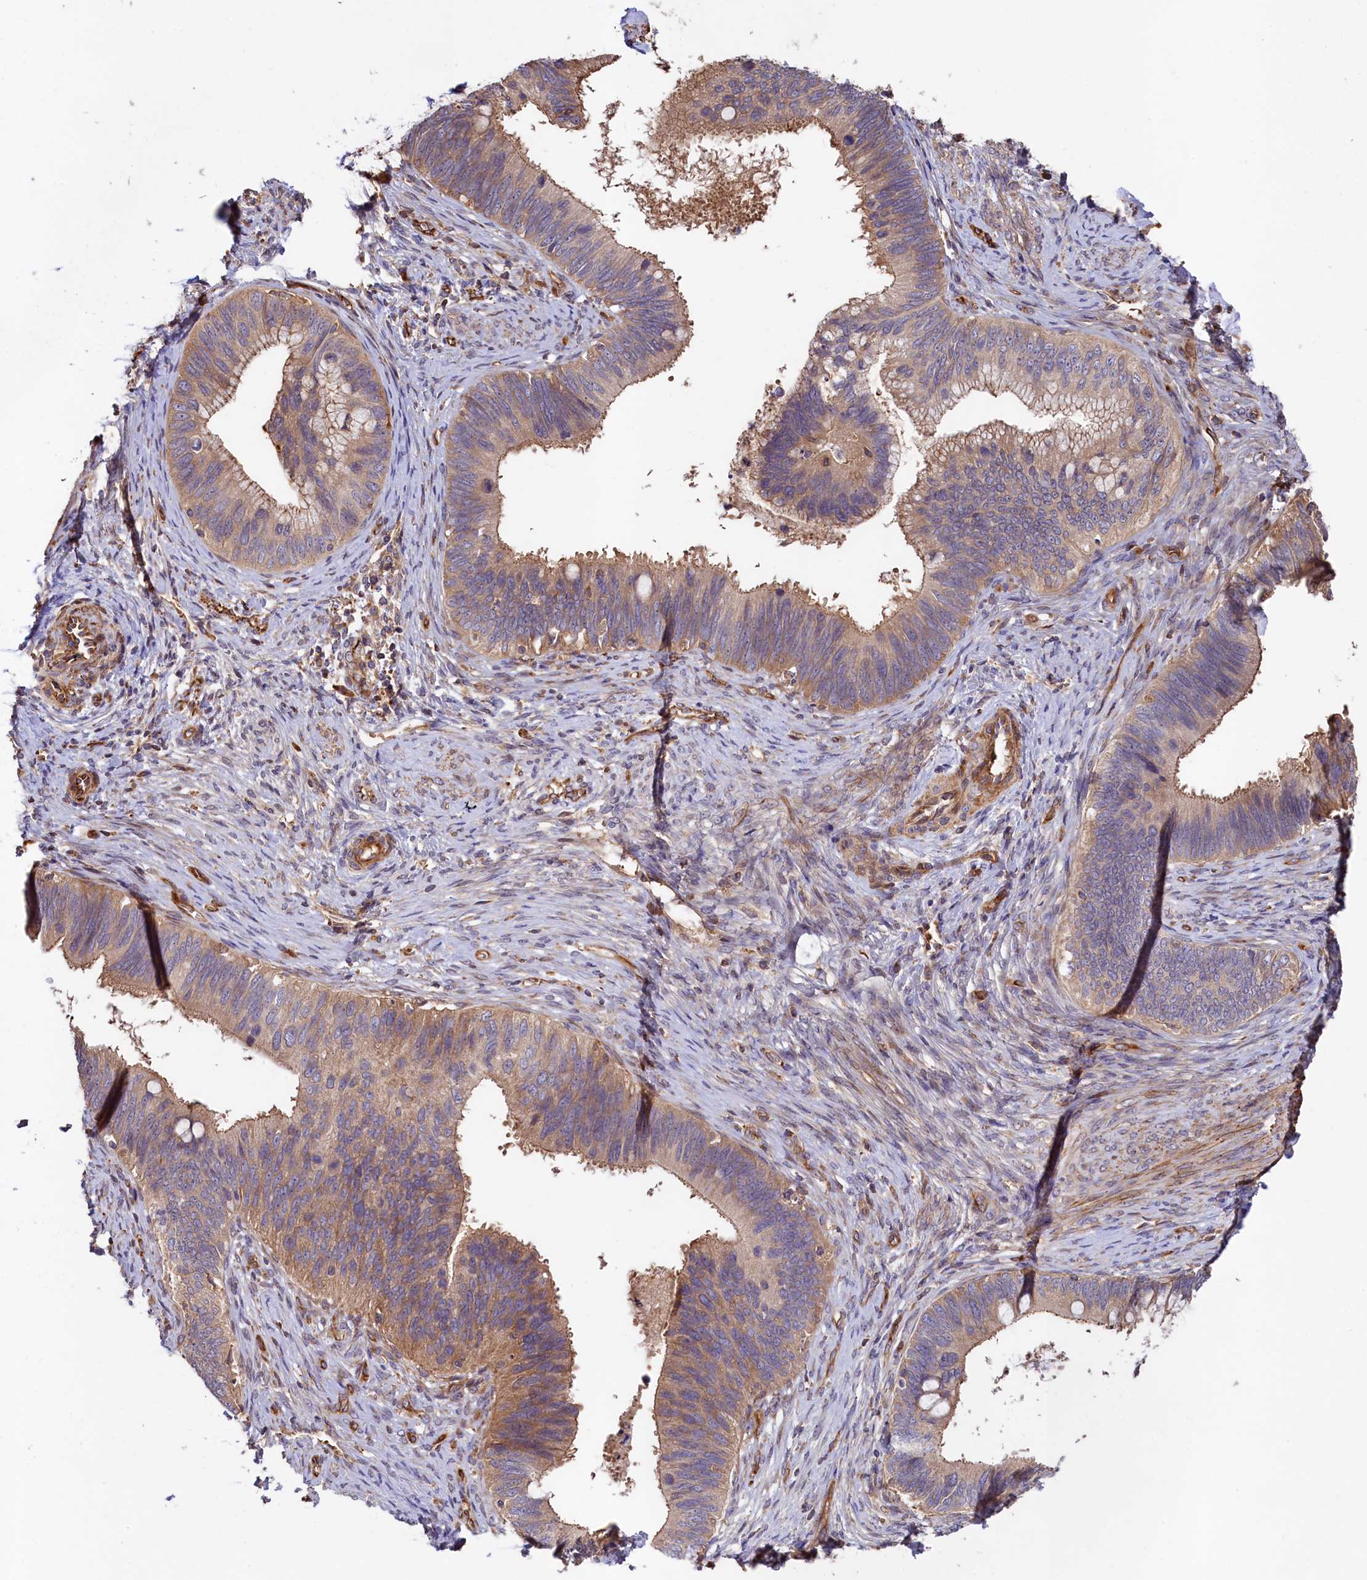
{"staining": {"intensity": "moderate", "quantity": ">75%", "location": "cytoplasmic/membranous"}, "tissue": "cervical cancer", "cell_type": "Tumor cells", "image_type": "cancer", "snomed": [{"axis": "morphology", "description": "Adenocarcinoma, NOS"}, {"axis": "topography", "description": "Cervix"}], "caption": "The immunohistochemical stain labels moderate cytoplasmic/membranous positivity in tumor cells of cervical cancer tissue.", "gene": "KLHDC4", "patient": {"sex": "female", "age": 42}}